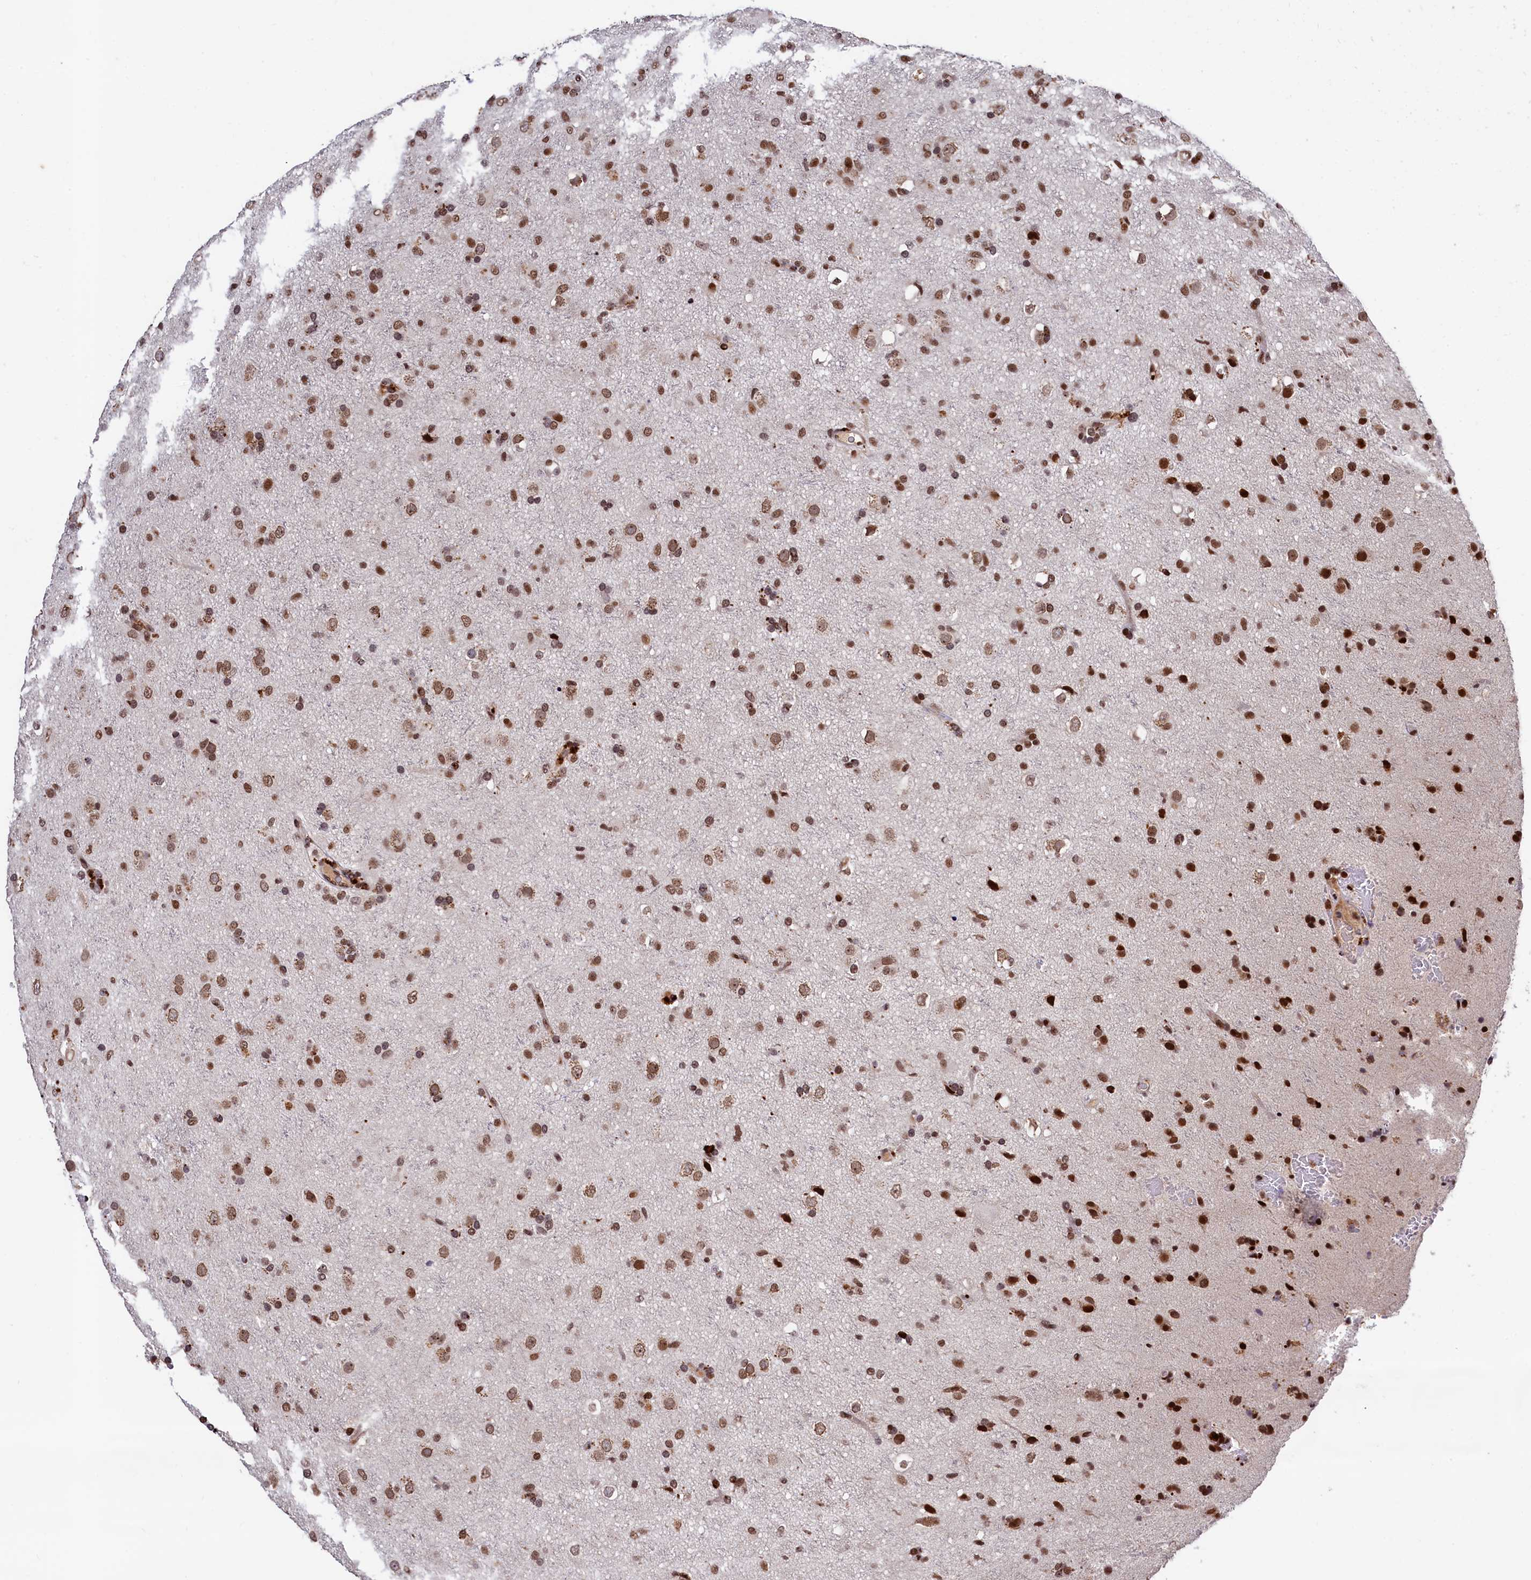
{"staining": {"intensity": "moderate", "quantity": ">75%", "location": "nuclear"}, "tissue": "glioma", "cell_type": "Tumor cells", "image_type": "cancer", "snomed": [{"axis": "morphology", "description": "Glioma, malignant, Low grade"}, {"axis": "topography", "description": "Brain"}], "caption": "Immunohistochemical staining of human glioma exhibits moderate nuclear protein expression in approximately >75% of tumor cells.", "gene": "FAM217B", "patient": {"sex": "male", "age": 65}}